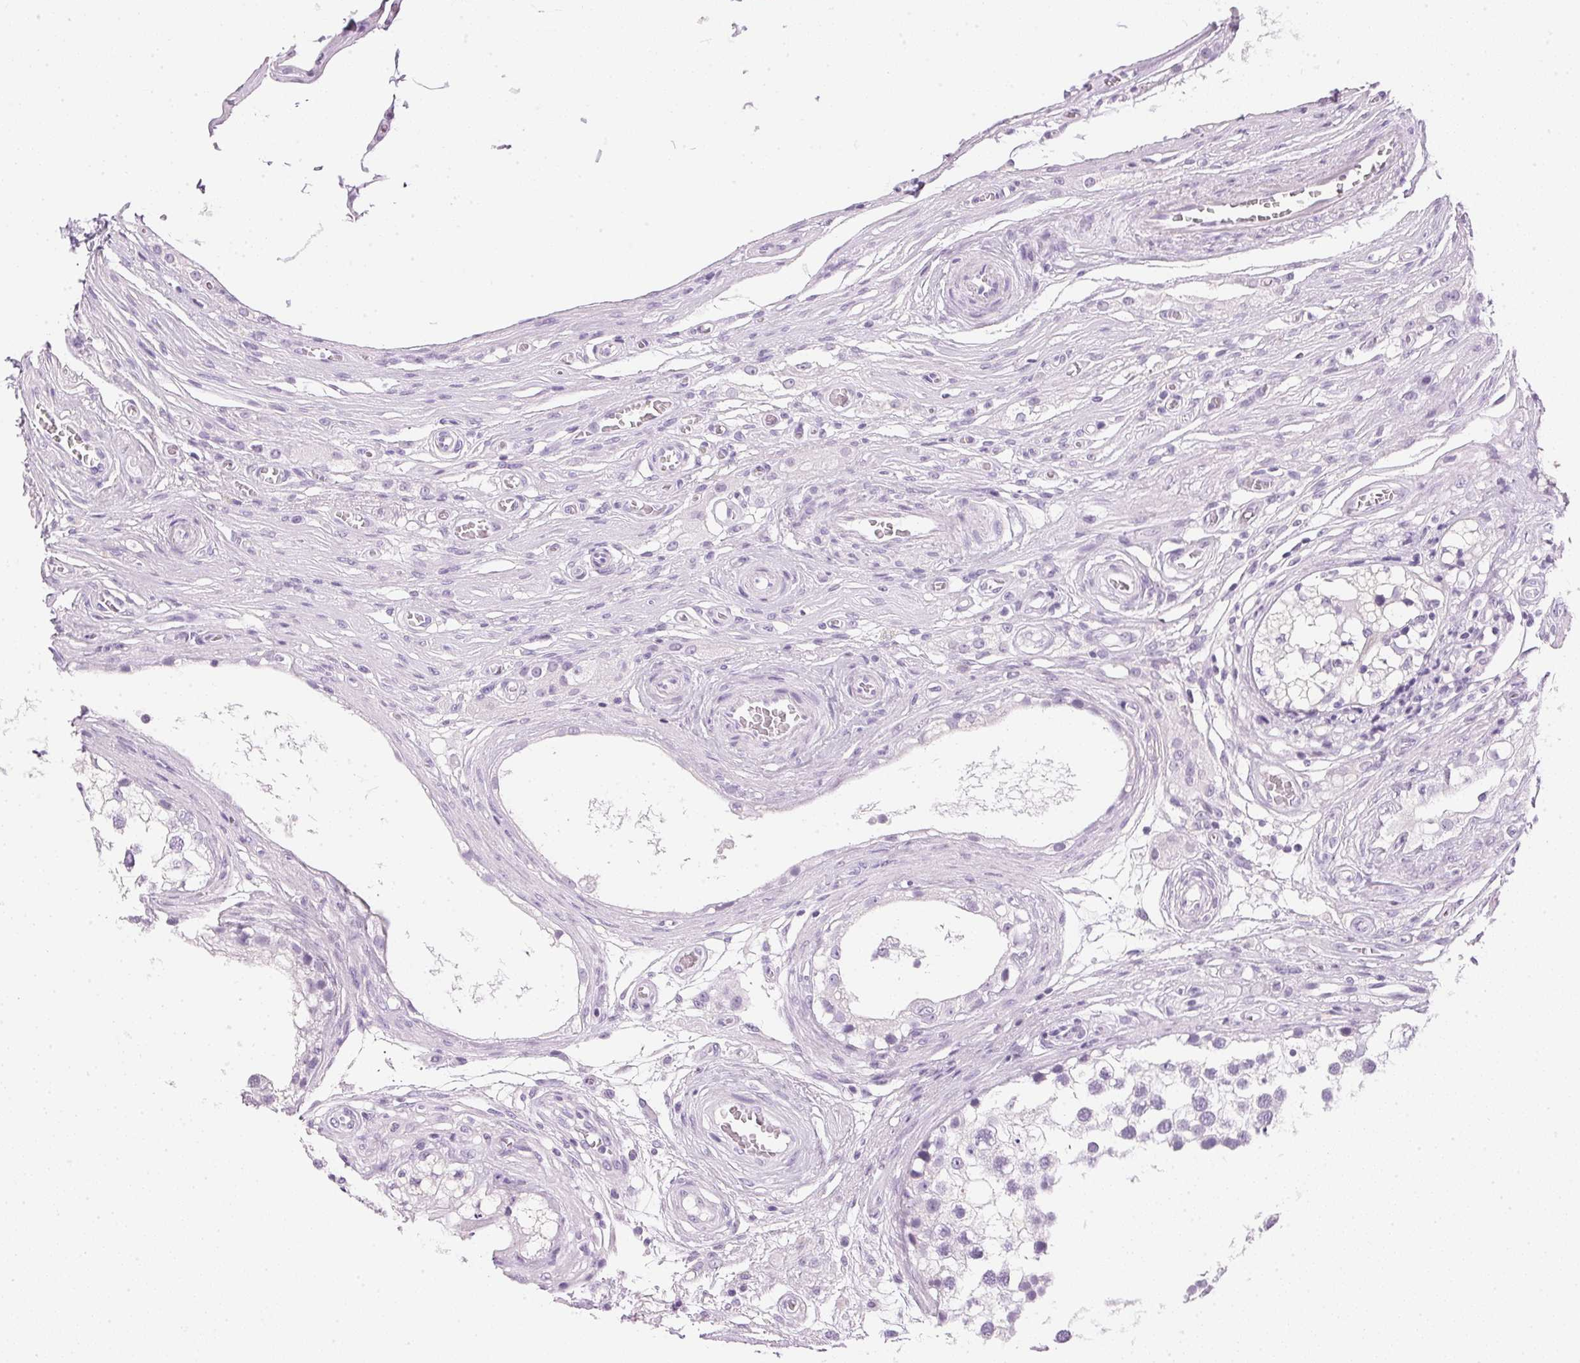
{"staining": {"intensity": "negative", "quantity": "none", "location": "none"}, "tissue": "testis", "cell_type": "Cells in seminiferous ducts", "image_type": "normal", "snomed": [{"axis": "morphology", "description": "Normal tissue, NOS"}, {"axis": "morphology", "description": "Seminoma, NOS"}, {"axis": "topography", "description": "Testis"}], "caption": "The histopathology image demonstrates no staining of cells in seminiferous ducts in normal testis.", "gene": "IGFBP1", "patient": {"sex": "male", "age": 65}}